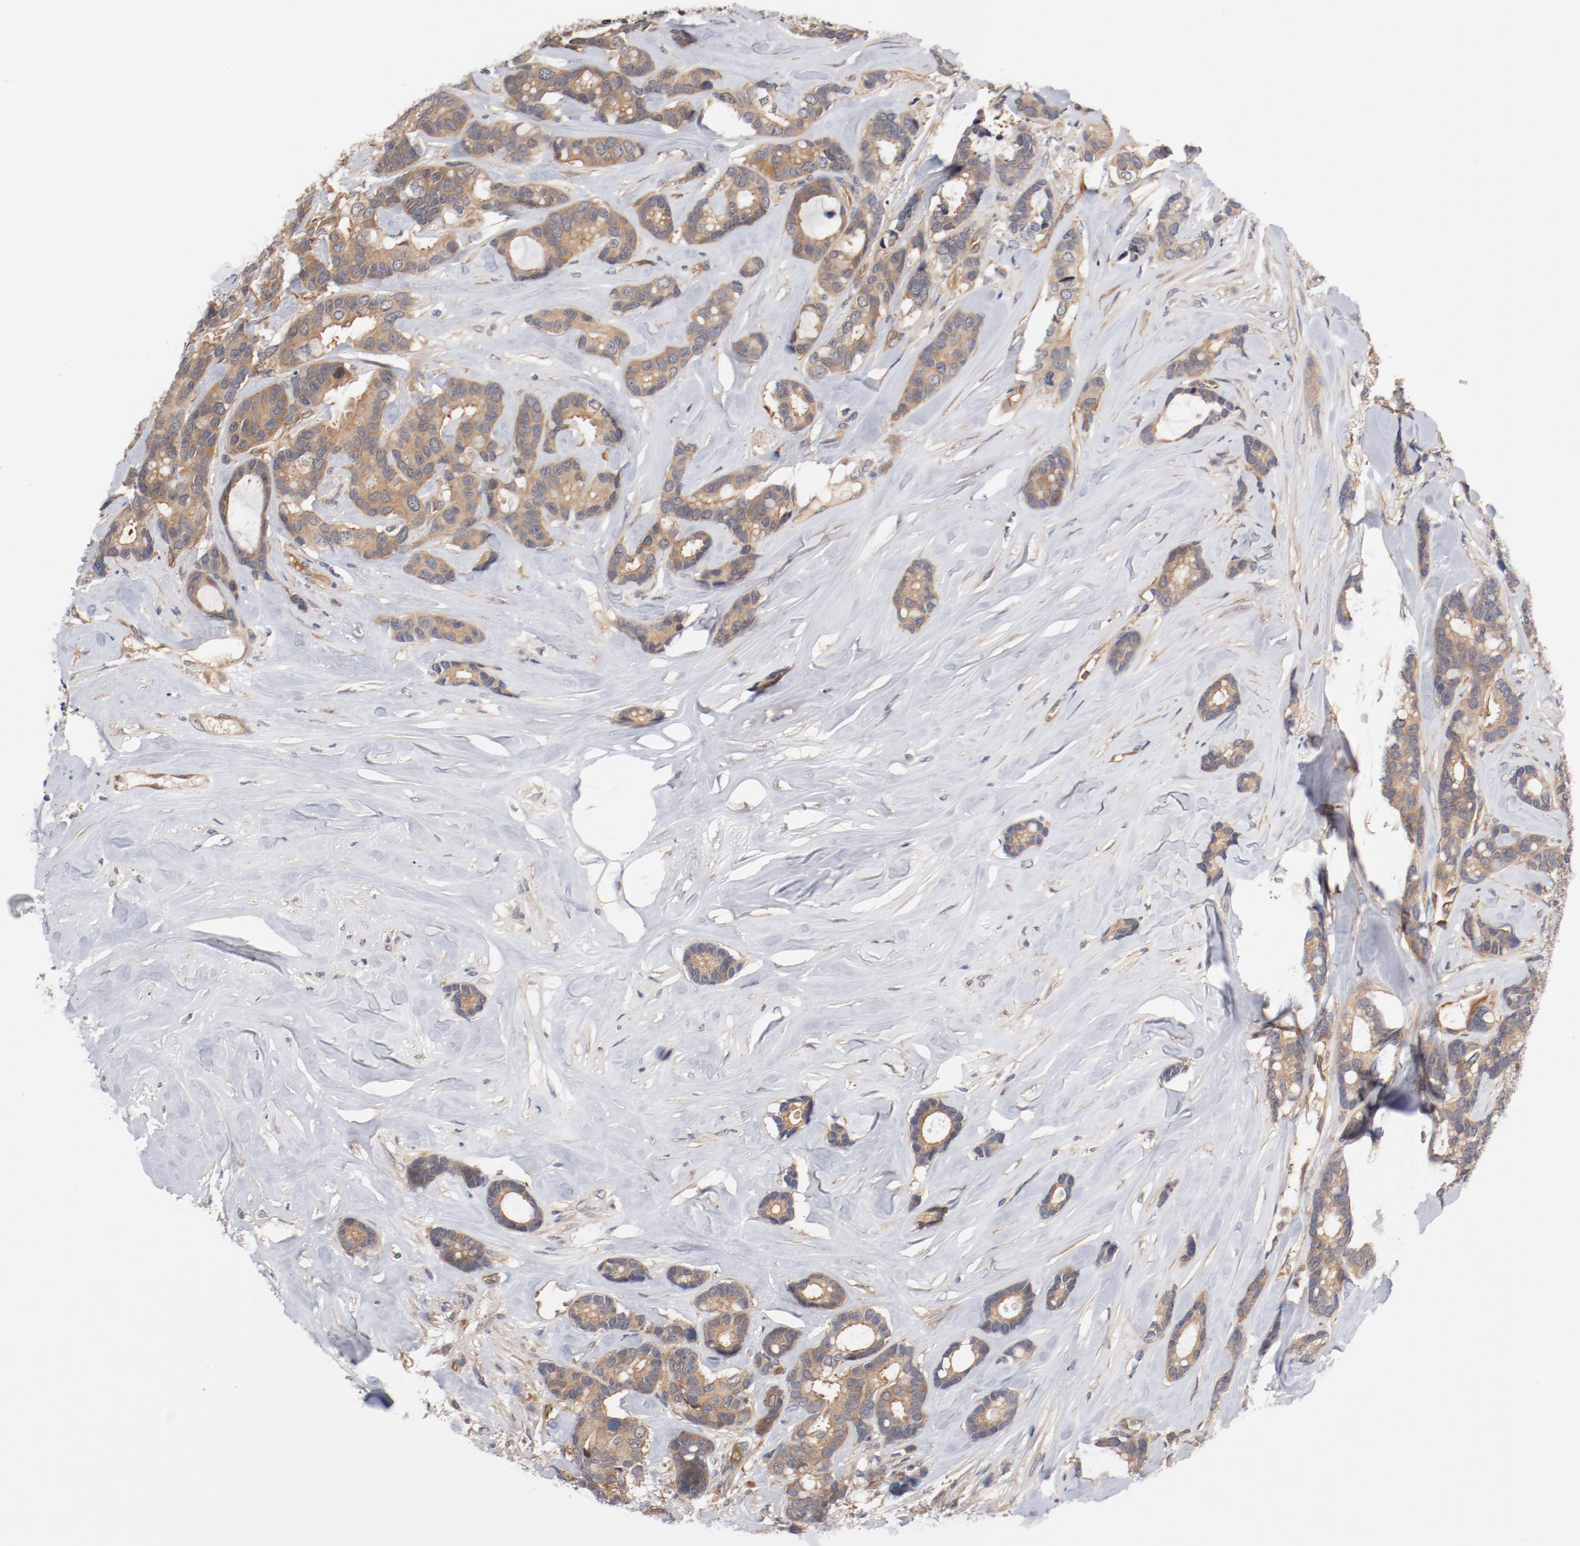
{"staining": {"intensity": "weak", "quantity": ">75%", "location": "cytoplasmic/membranous"}, "tissue": "breast cancer", "cell_type": "Tumor cells", "image_type": "cancer", "snomed": [{"axis": "morphology", "description": "Duct carcinoma"}, {"axis": "topography", "description": "Breast"}], "caption": "The immunohistochemical stain shows weak cytoplasmic/membranous expression in tumor cells of breast intraductal carcinoma tissue.", "gene": "PITPNM2", "patient": {"sex": "female", "age": 87}}